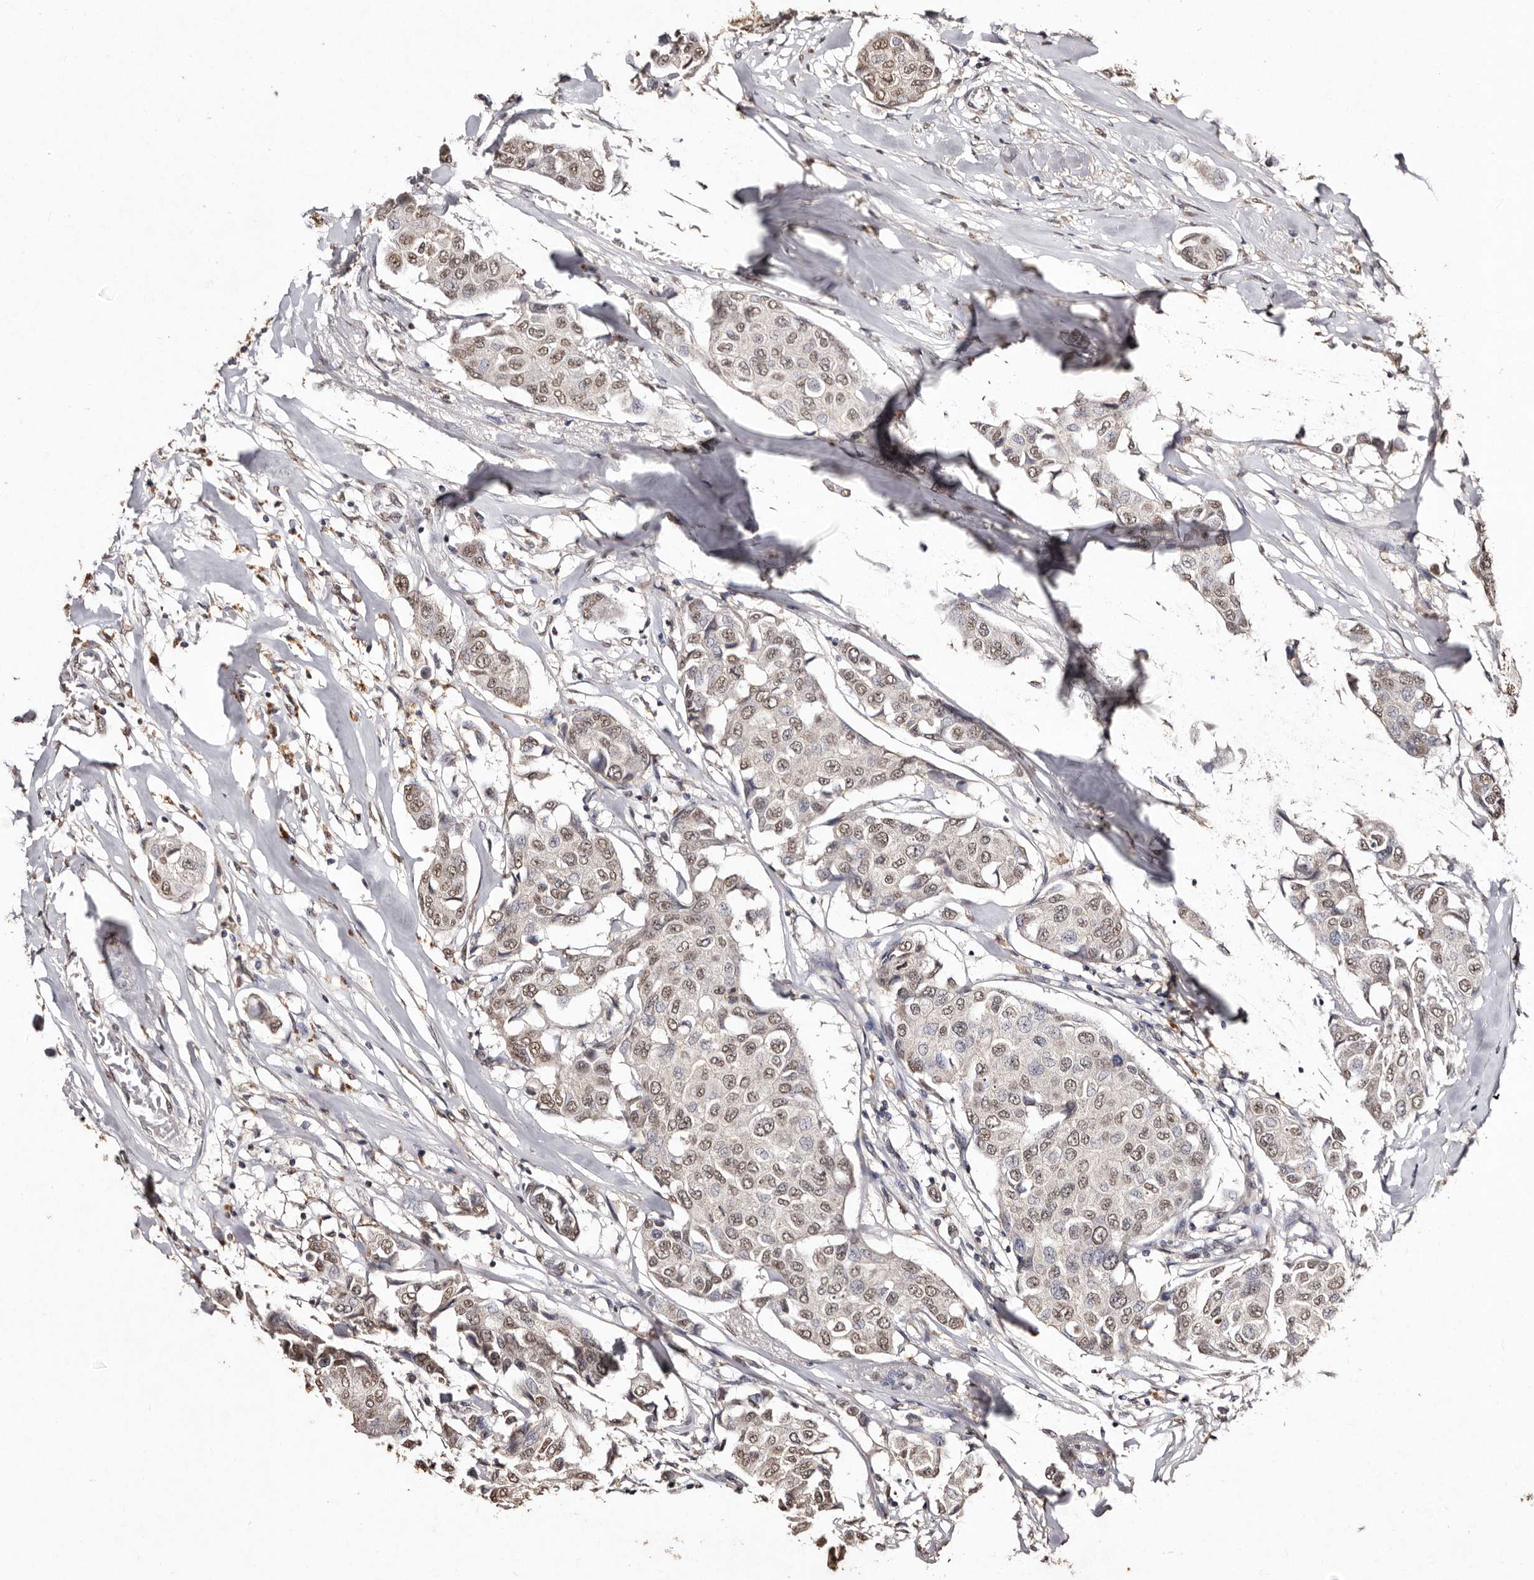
{"staining": {"intensity": "moderate", "quantity": ">75%", "location": "nuclear"}, "tissue": "breast cancer", "cell_type": "Tumor cells", "image_type": "cancer", "snomed": [{"axis": "morphology", "description": "Duct carcinoma"}, {"axis": "topography", "description": "Breast"}], "caption": "Immunohistochemistry (DAB) staining of breast cancer (invasive ductal carcinoma) shows moderate nuclear protein staining in about >75% of tumor cells. The staining is performed using DAB (3,3'-diaminobenzidine) brown chromogen to label protein expression. The nuclei are counter-stained blue using hematoxylin.", "gene": "ERBB4", "patient": {"sex": "female", "age": 80}}